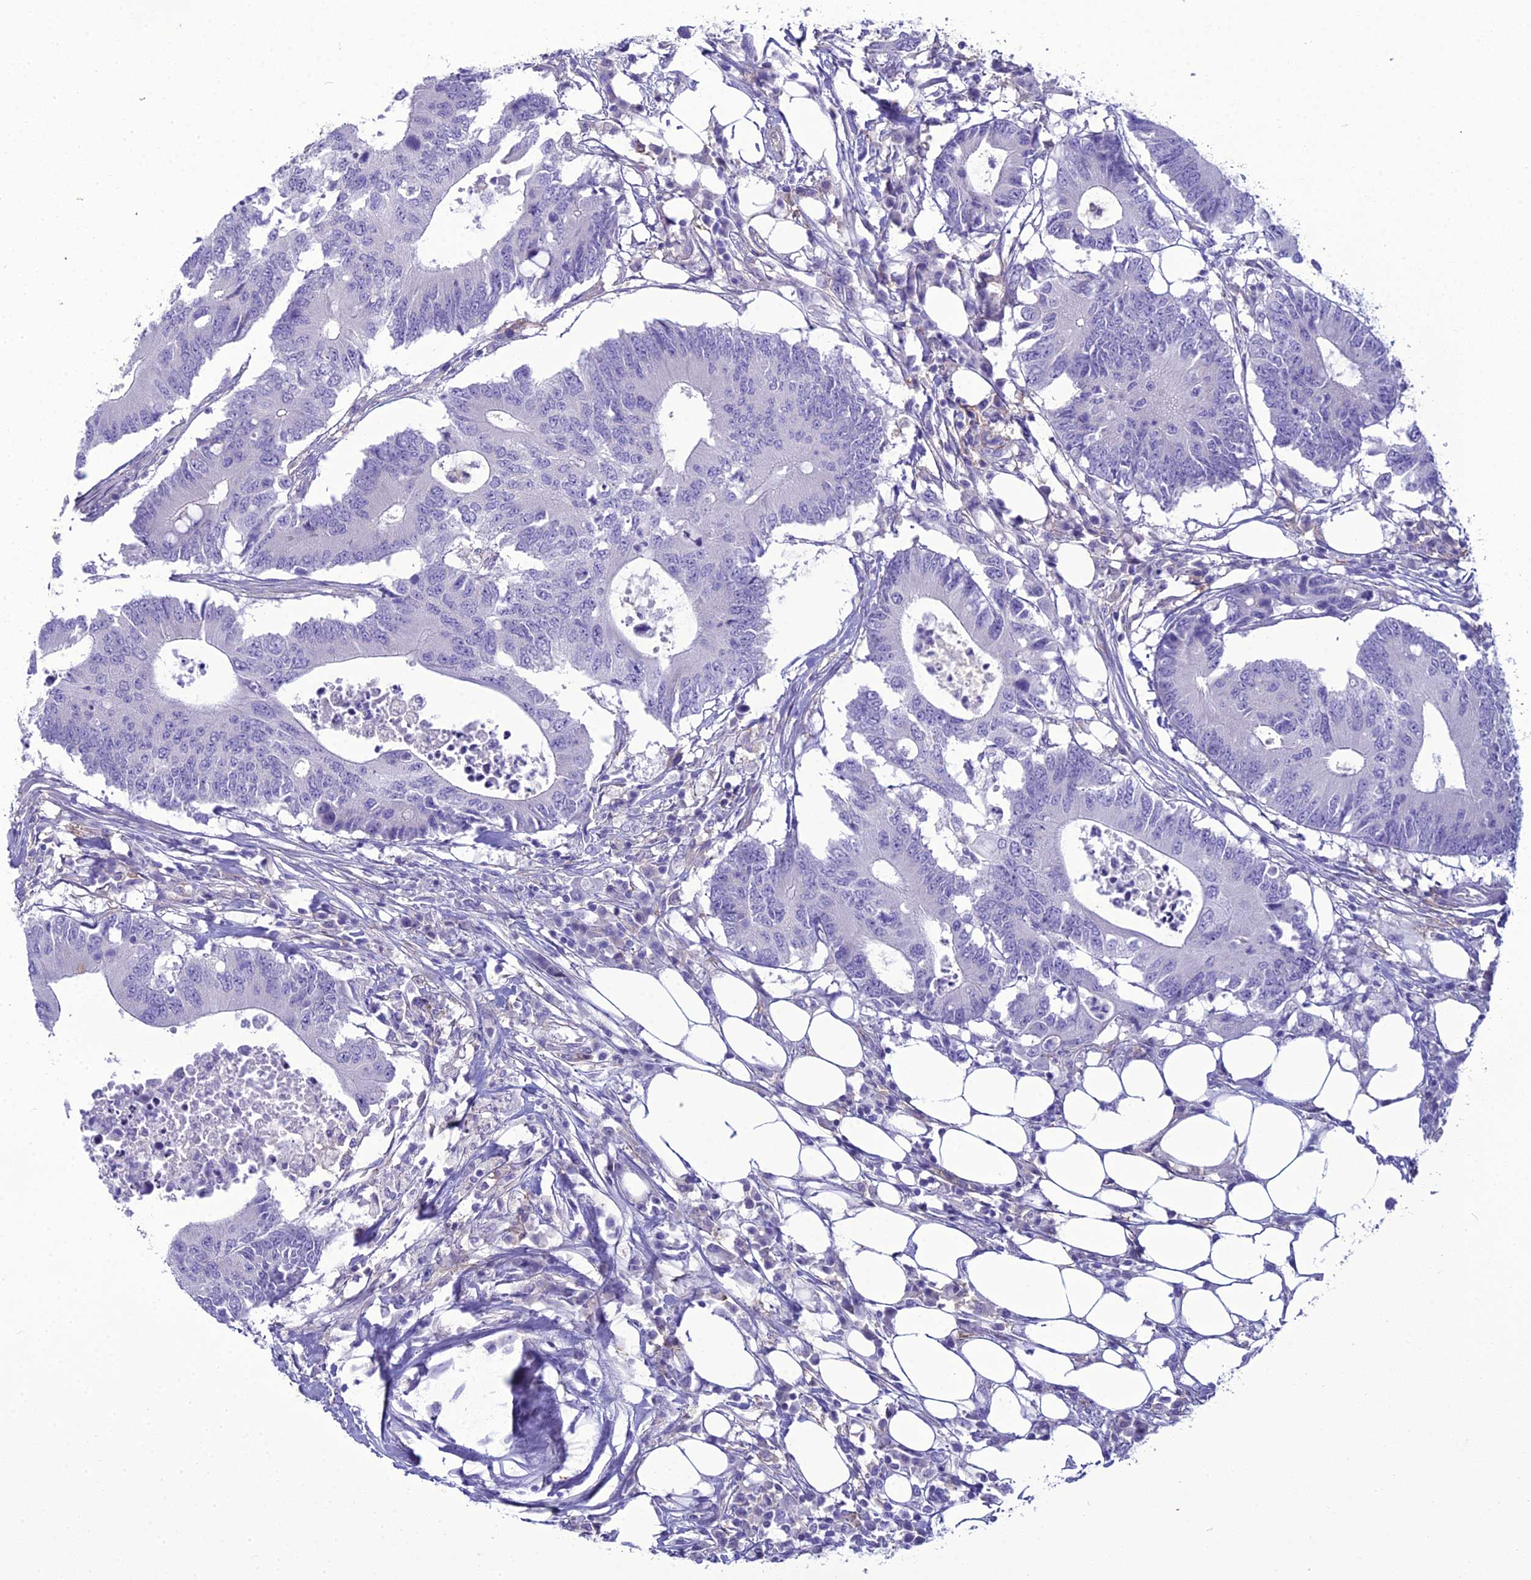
{"staining": {"intensity": "negative", "quantity": "none", "location": "none"}, "tissue": "colorectal cancer", "cell_type": "Tumor cells", "image_type": "cancer", "snomed": [{"axis": "morphology", "description": "Adenocarcinoma, NOS"}, {"axis": "topography", "description": "Colon"}], "caption": "IHC of human colorectal cancer (adenocarcinoma) reveals no staining in tumor cells. The staining was performed using DAB (3,3'-diaminobenzidine) to visualize the protein expression in brown, while the nuclei were stained in blue with hematoxylin (Magnification: 20x).", "gene": "ACE", "patient": {"sex": "male", "age": 71}}